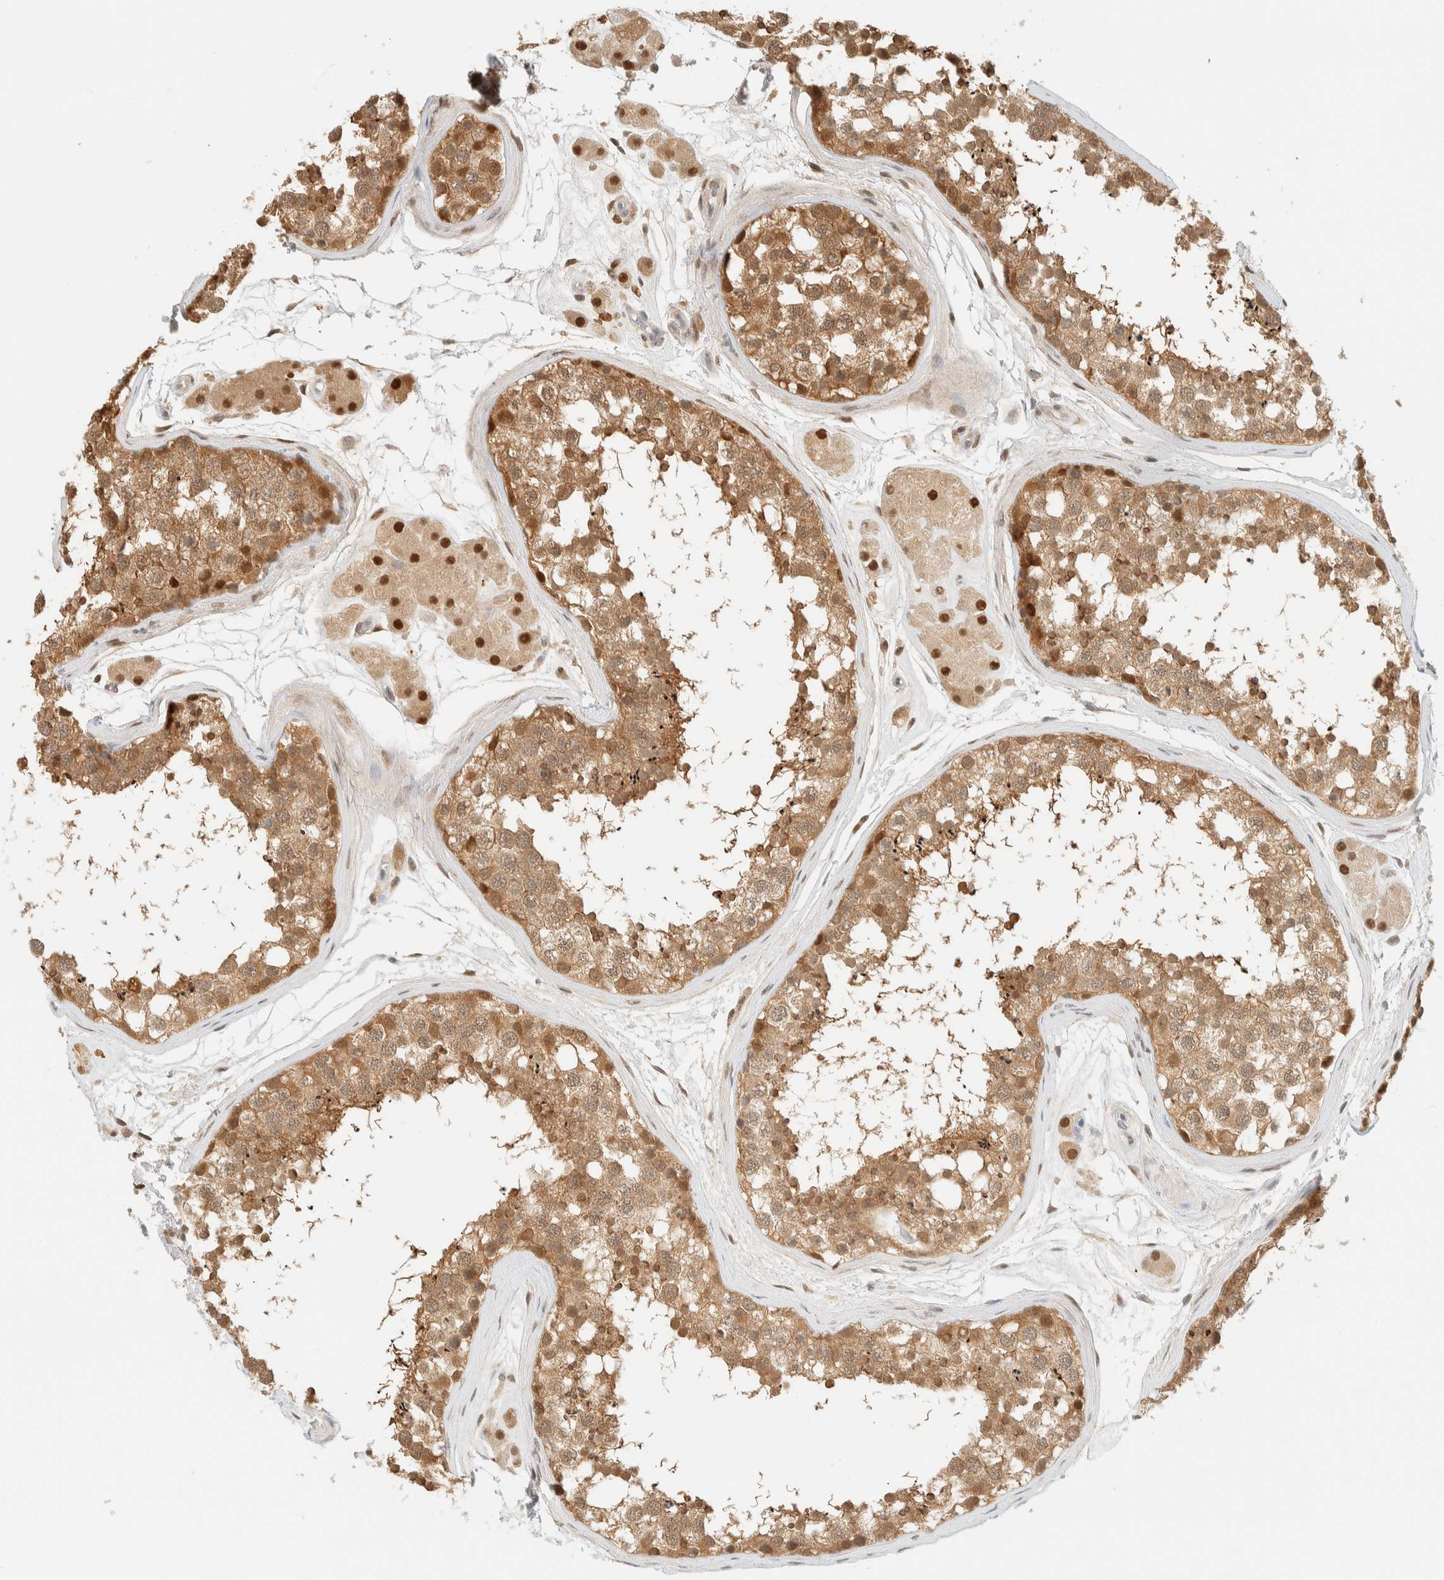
{"staining": {"intensity": "moderate", "quantity": ">75%", "location": "cytoplasmic/membranous,nuclear"}, "tissue": "testis", "cell_type": "Cells in seminiferous ducts", "image_type": "normal", "snomed": [{"axis": "morphology", "description": "Normal tissue, NOS"}, {"axis": "topography", "description": "Testis"}], "caption": "High-power microscopy captured an immunohistochemistry micrograph of benign testis, revealing moderate cytoplasmic/membranous,nuclear positivity in approximately >75% of cells in seminiferous ducts.", "gene": "ZBTB37", "patient": {"sex": "male", "age": 56}}